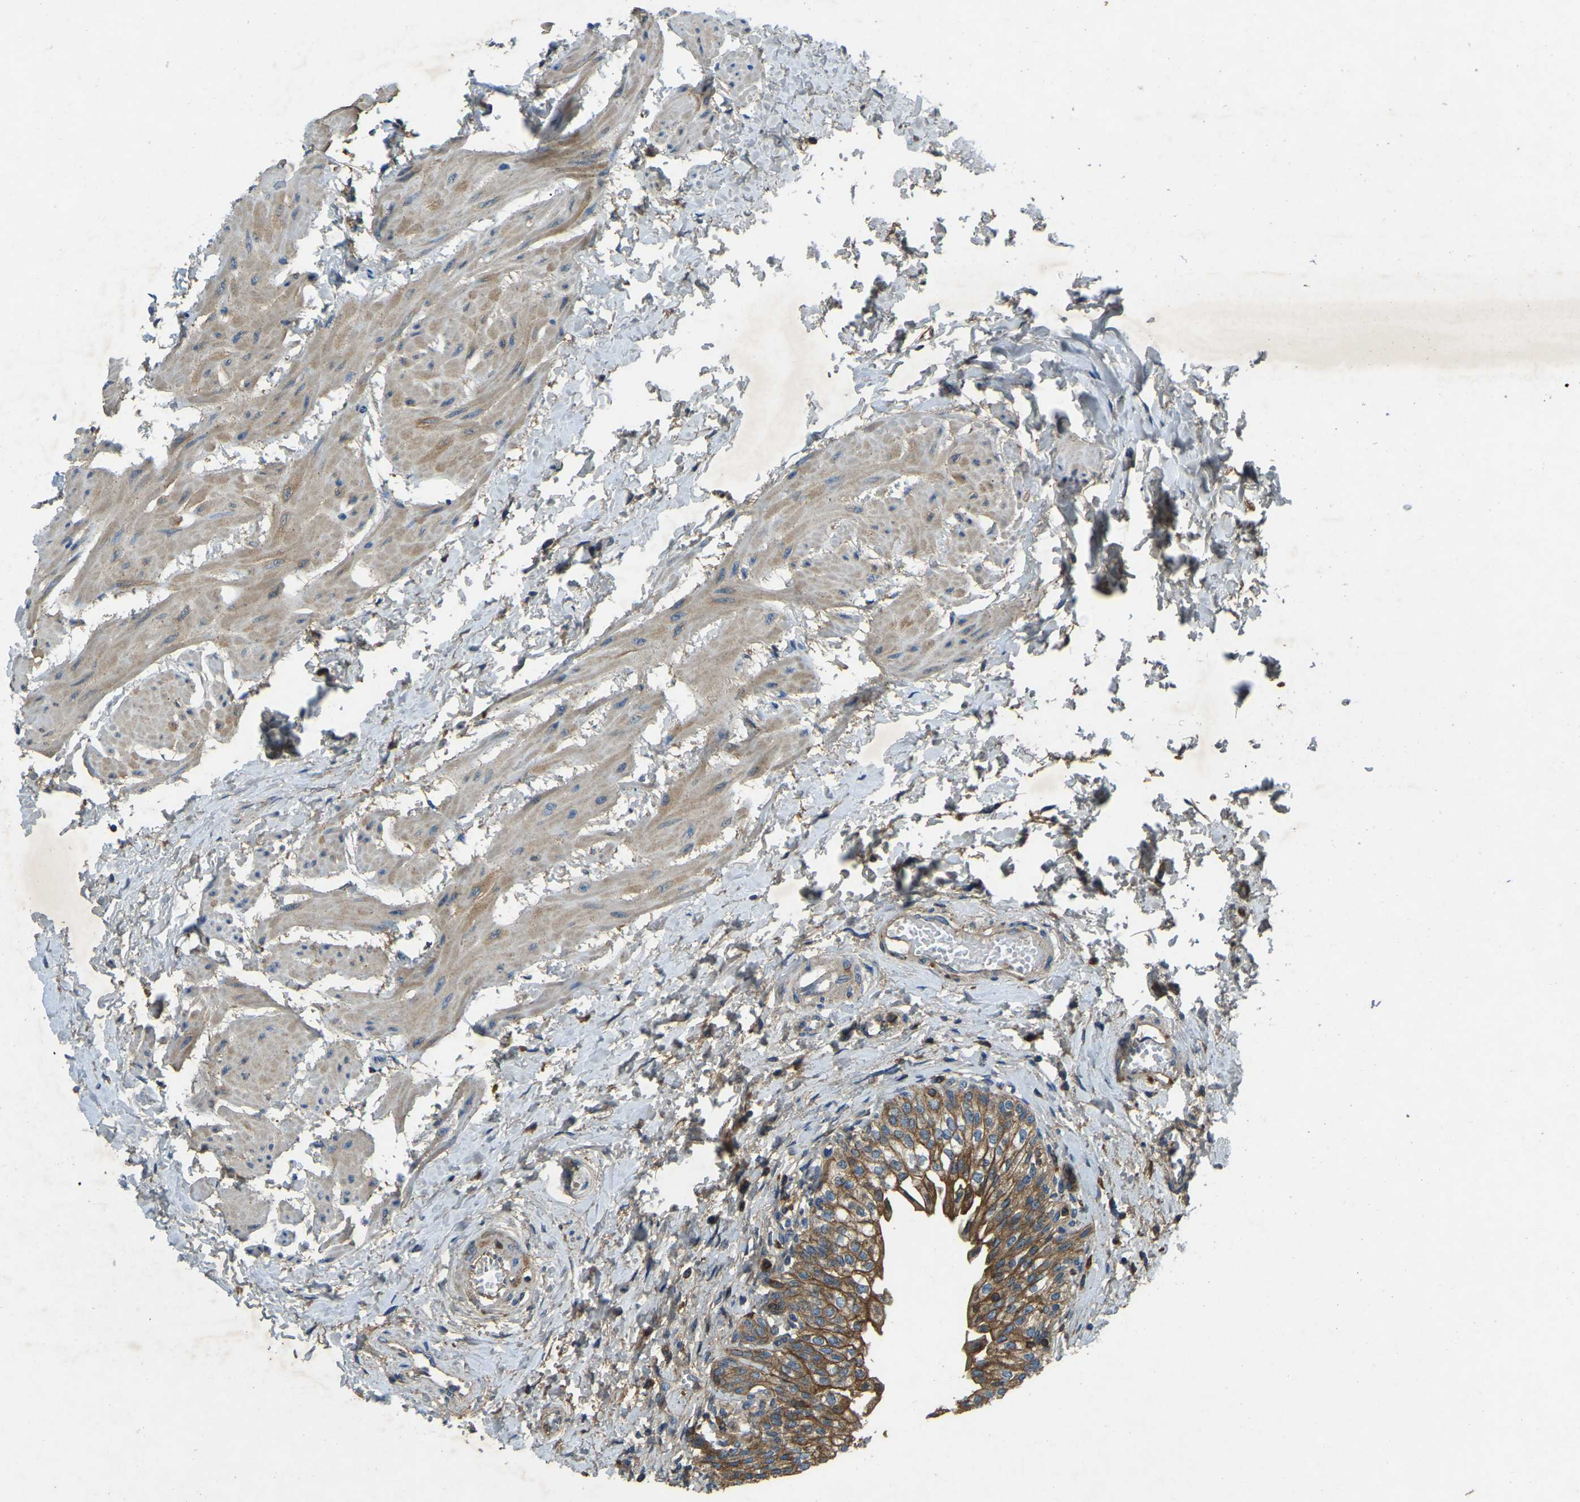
{"staining": {"intensity": "moderate", "quantity": ">75%", "location": "cytoplasmic/membranous"}, "tissue": "urinary bladder", "cell_type": "Urothelial cells", "image_type": "normal", "snomed": [{"axis": "morphology", "description": "Normal tissue, NOS"}, {"axis": "topography", "description": "Urinary bladder"}], "caption": "Urothelial cells reveal moderate cytoplasmic/membranous expression in about >75% of cells in benign urinary bladder.", "gene": "ATP8B1", "patient": {"sex": "male", "age": 55}}